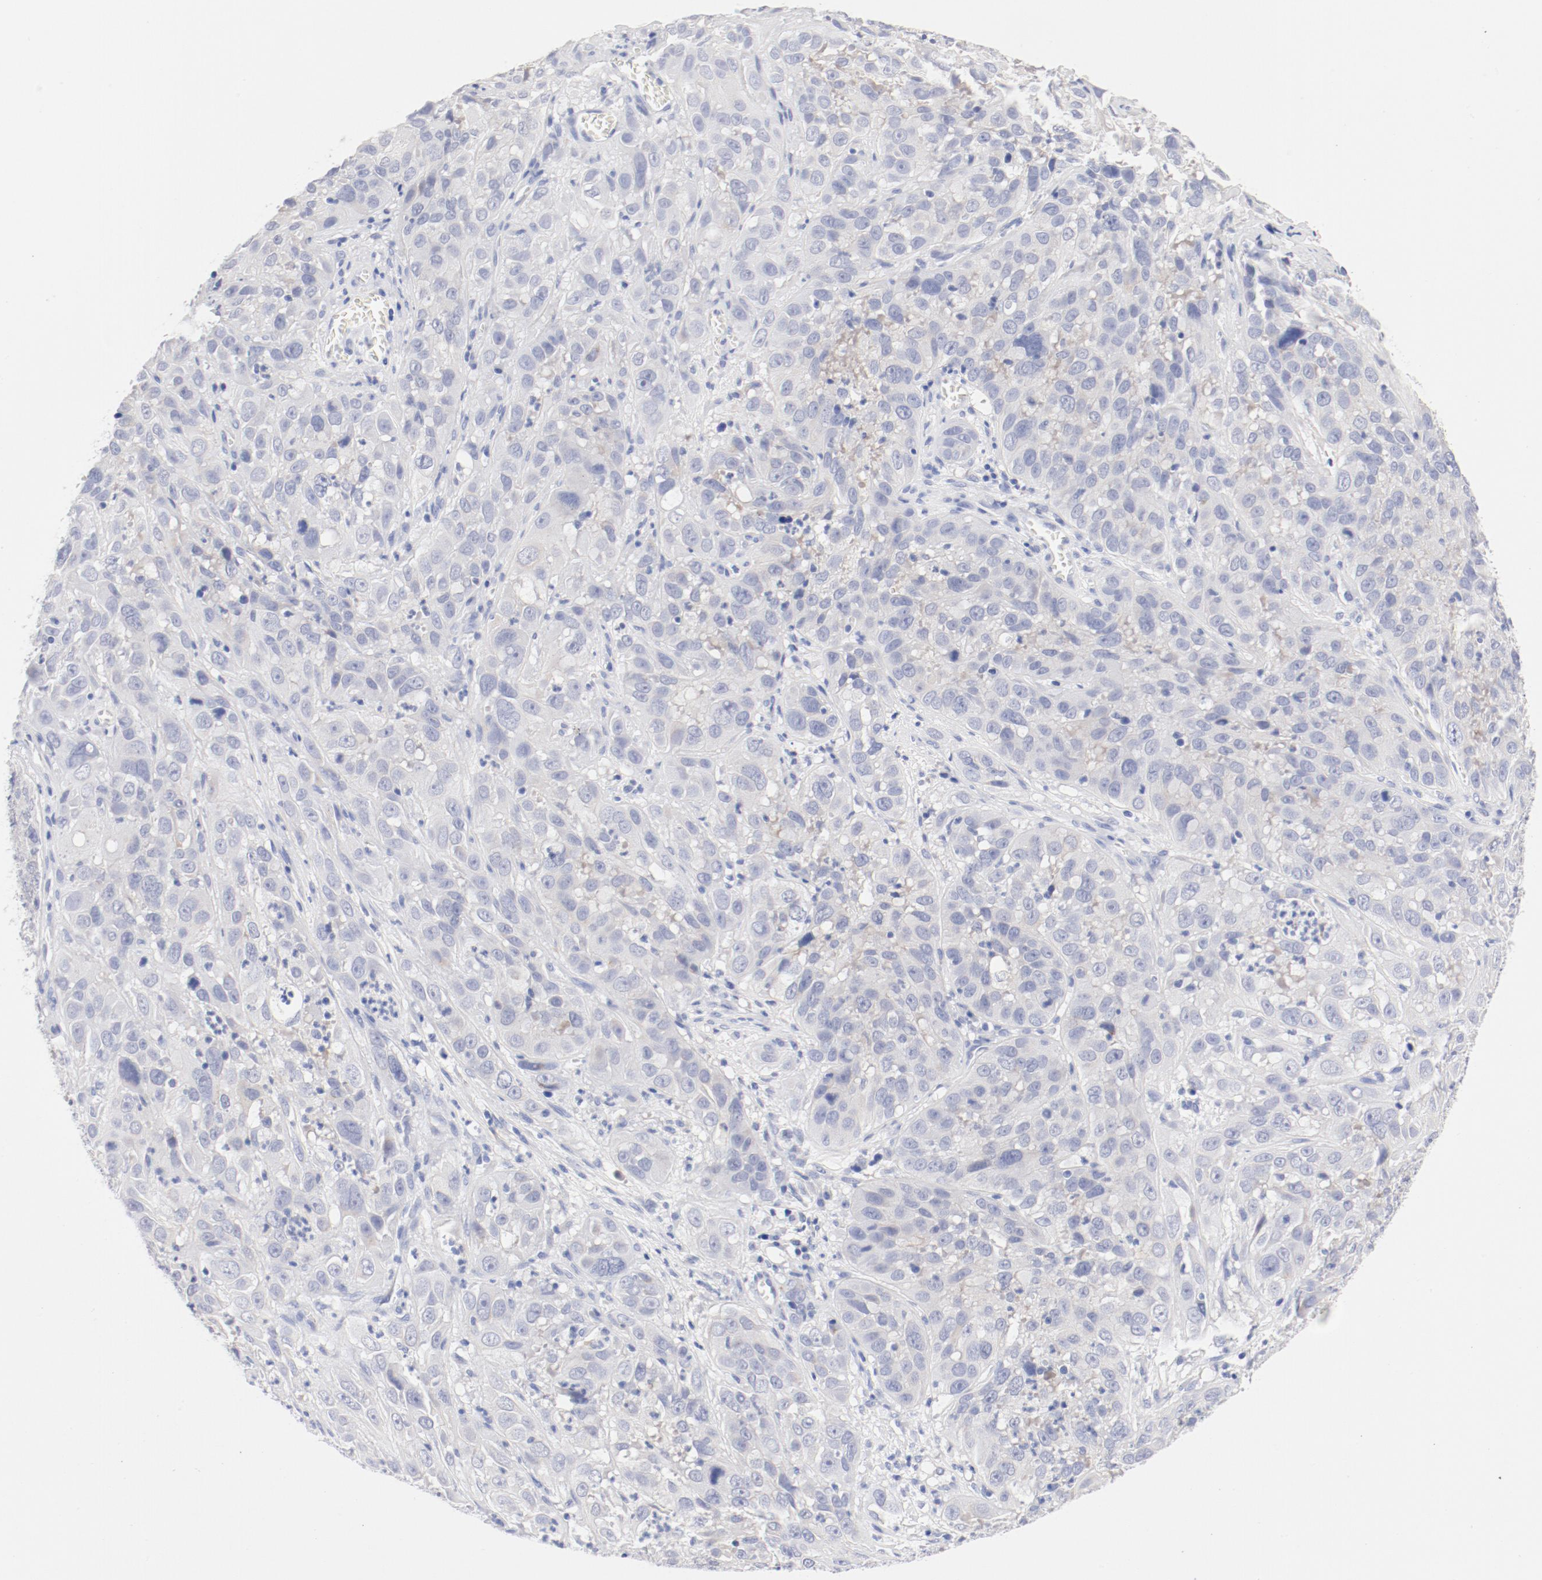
{"staining": {"intensity": "negative", "quantity": "none", "location": "none"}, "tissue": "cervical cancer", "cell_type": "Tumor cells", "image_type": "cancer", "snomed": [{"axis": "morphology", "description": "Squamous cell carcinoma, NOS"}, {"axis": "topography", "description": "Cervix"}], "caption": "Immunohistochemical staining of cervical cancer (squamous cell carcinoma) shows no significant staining in tumor cells.", "gene": "HOMER1", "patient": {"sex": "female", "age": 32}}